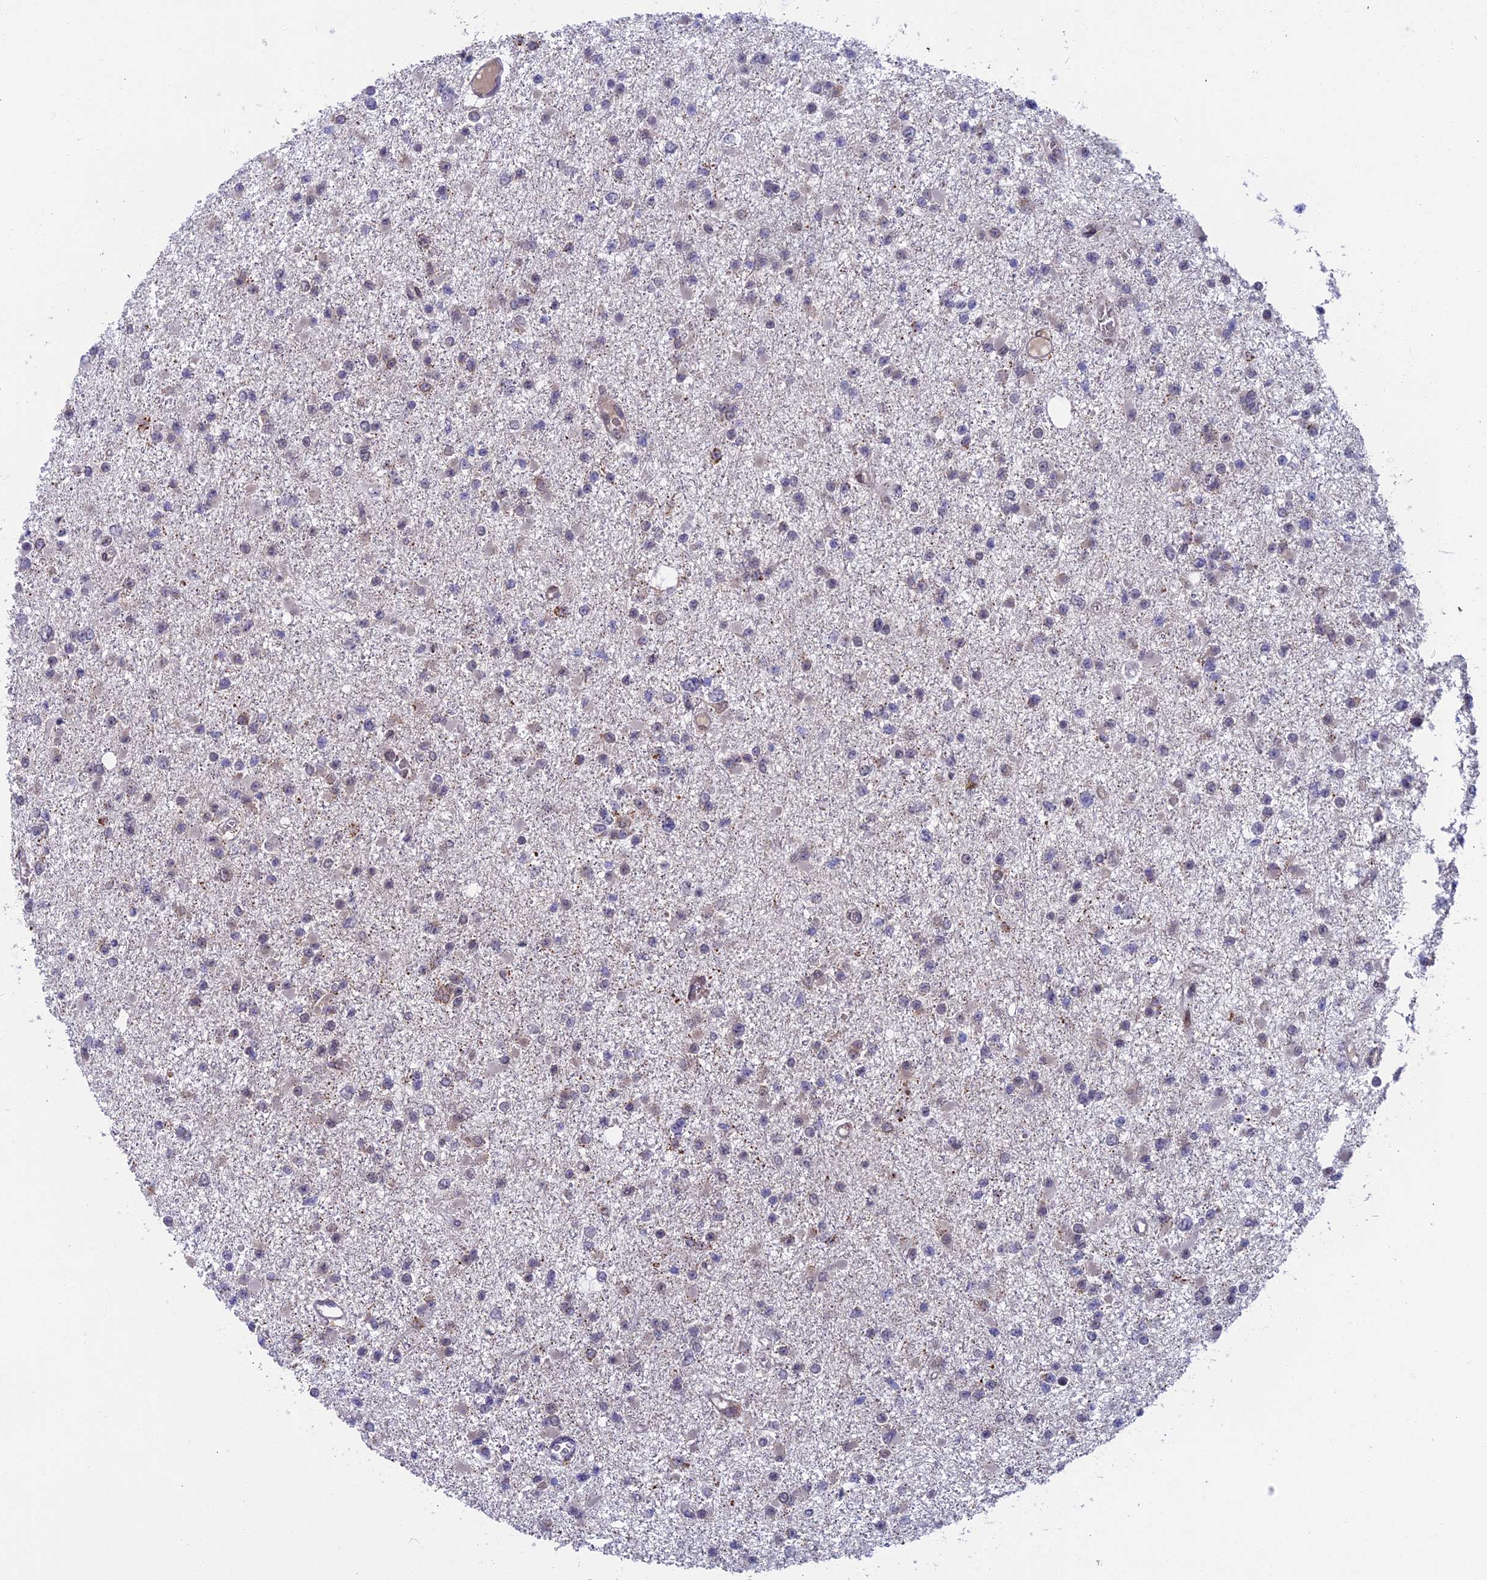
{"staining": {"intensity": "negative", "quantity": "none", "location": "none"}, "tissue": "glioma", "cell_type": "Tumor cells", "image_type": "cancer", "snomed": [{"axis": "morphology", "description": "Glioma, malignant, Low grade"}, {"axis": "topography", "description": "Brain"}], "caption": "This micrograph is of malignant glioma (low-grade) stained with IHC to label a protein in brown with the nuclei are counter-stained blue. There is no expression in tumor cells.", "gene": "GPSM1", "patient": {"sex": "female", "age": 22}}